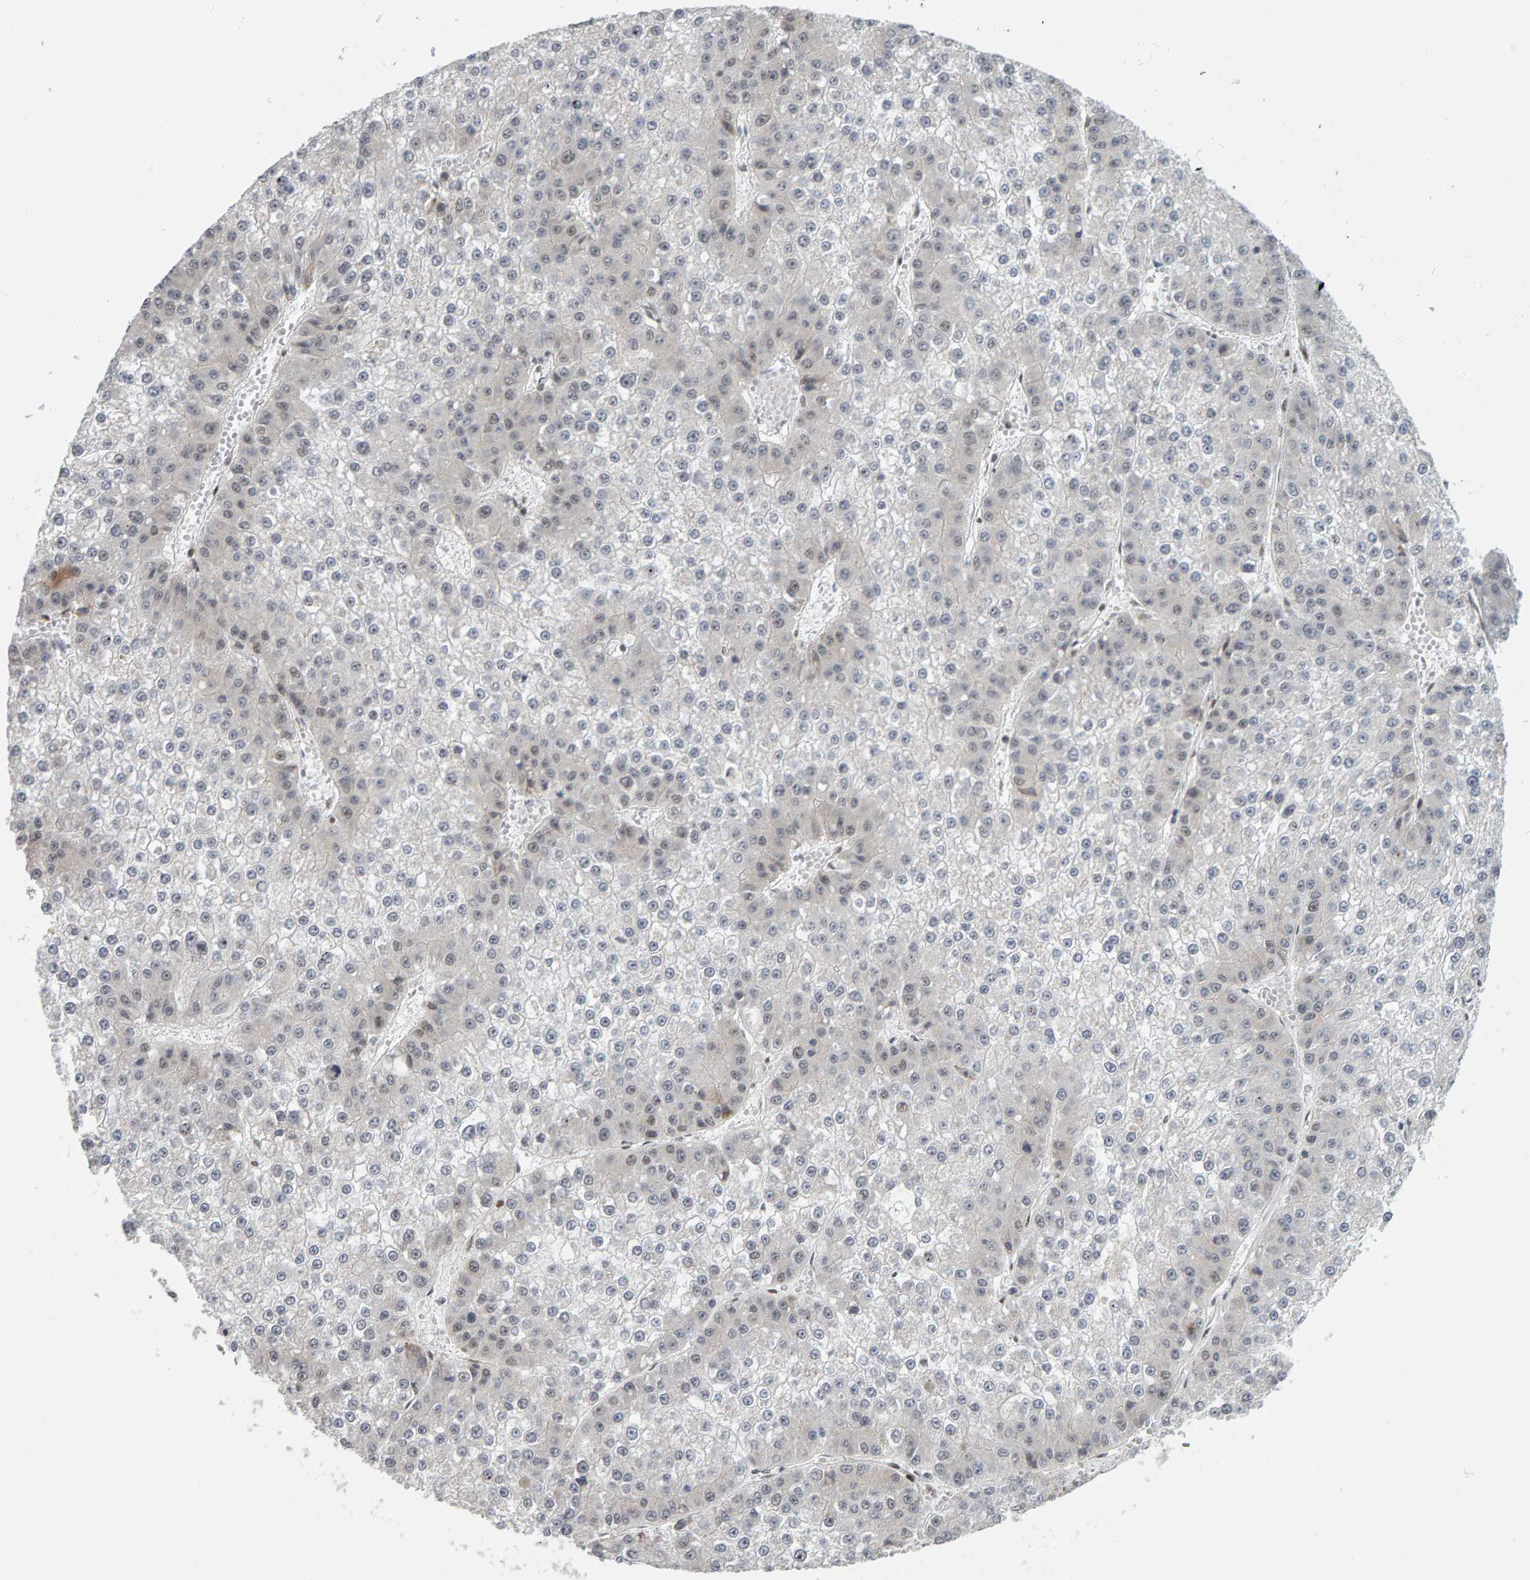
{"staining": {"intensity": "weak", "quantity": "<25%", "location": "nuclear"}, "tissue": "liver cancer", "cell_type": "Tumor cells", "image_type": "cancer", "snomed": [{"axis": "morphology", "description": "Carcinoma, Hepatocellular, NOS"}, {"axis": "topography", "description": "Liver"}], "caption": "Protein analysis of liver hepatocellular carcinoma displays no significant expression in tumor cells.", "gene": "ATF7IP", "patient": {"sex": "female", "age": 73}}